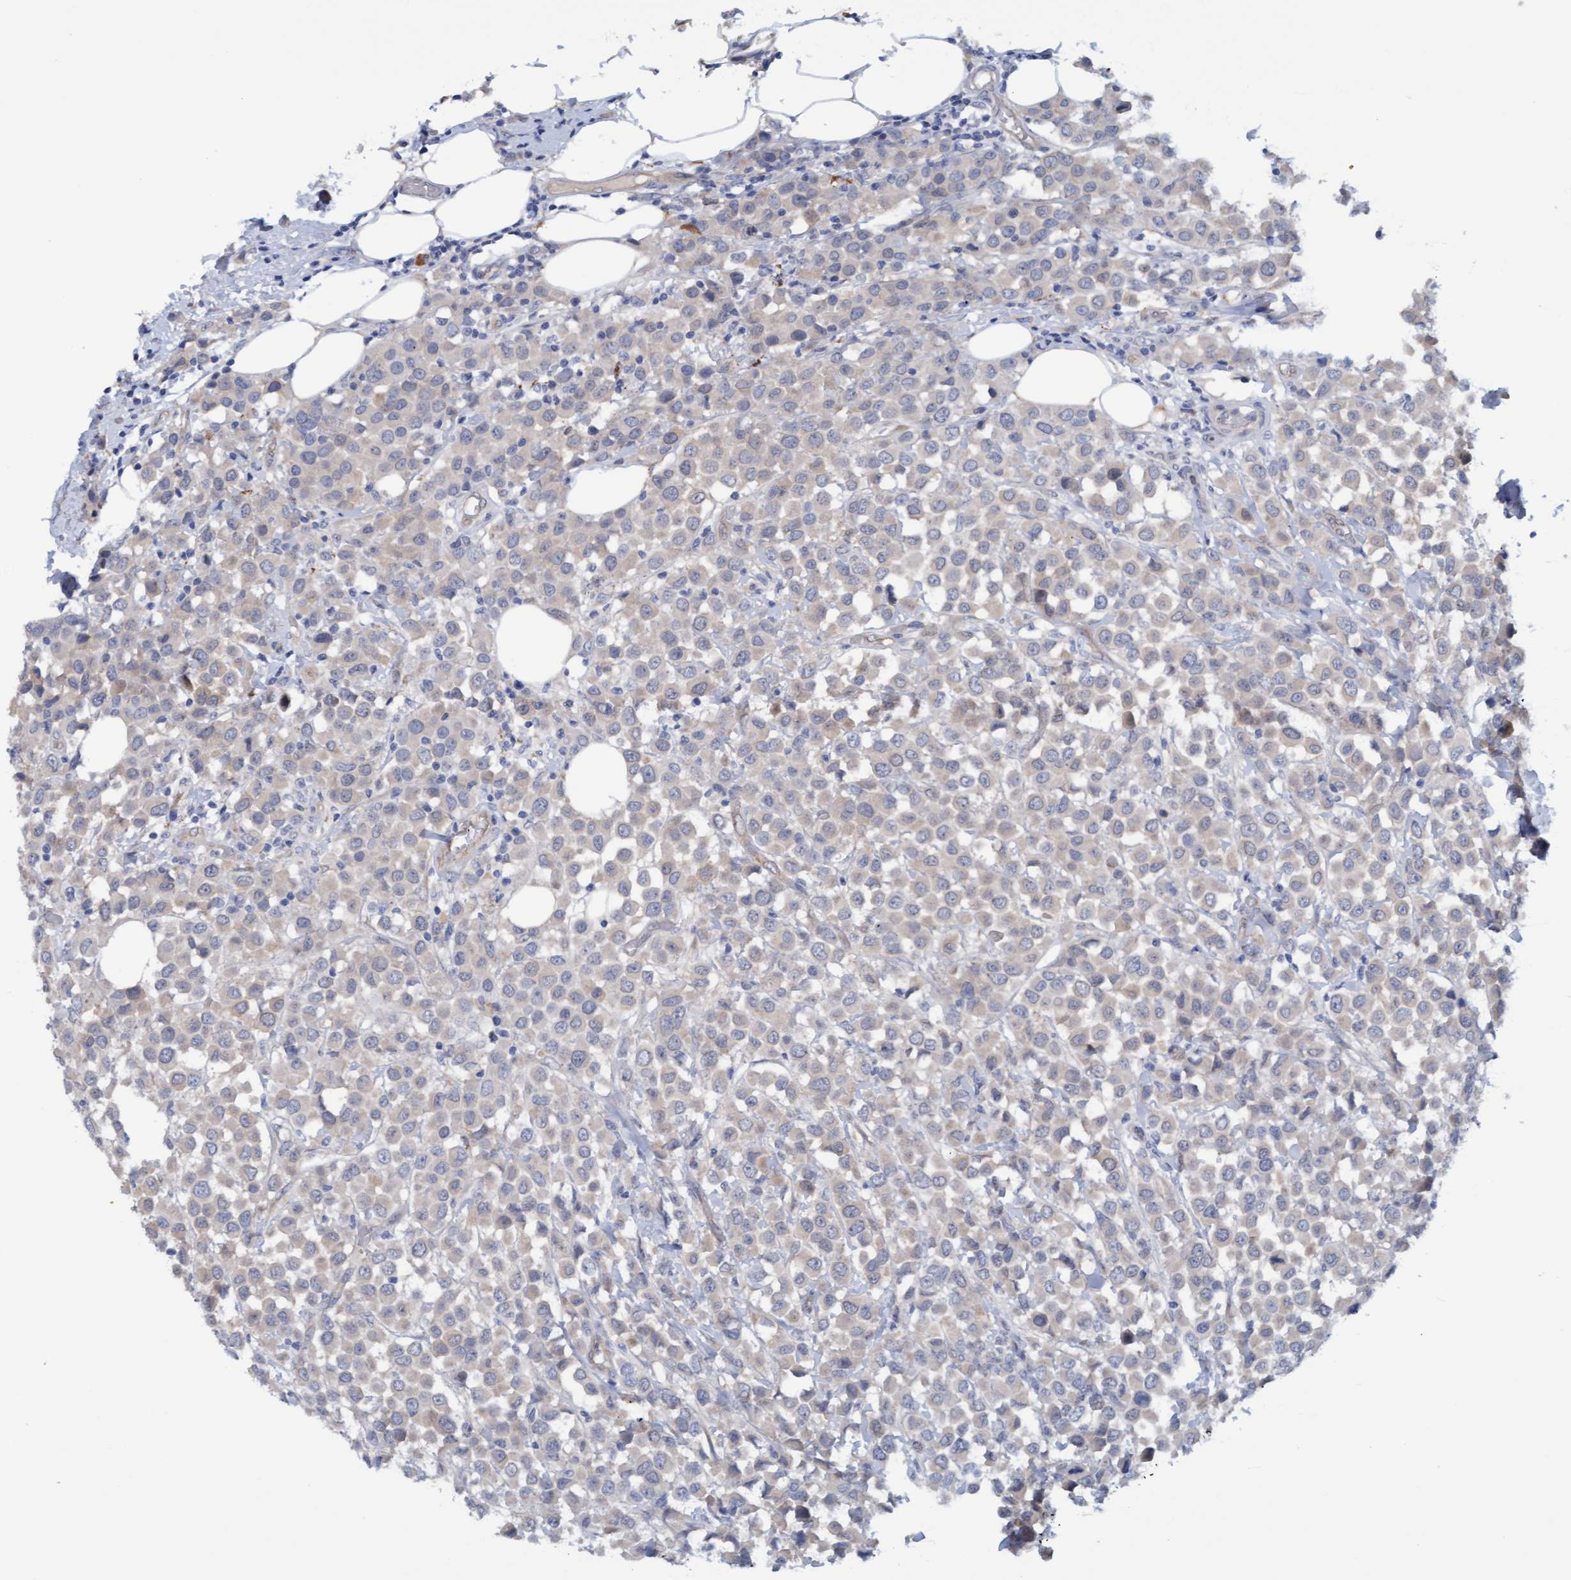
{"staining": {"intensity": "weak", "quantity": "<25%", "location": "cytoplasmic/membranous"}, "tissue": "breast cancer", "cell_type": "Tumor cells", "image_type": "cancer", "snomed": [{"axis": "morphology", "description": "Duct carcinoma"}, {"axis": "topography", "description": "Breast"}], "caption": "This is an immunohistochemistry micrograph of breast cancer (intraductal carcinoma). There is no expression in tumor cells.", "gene": "STXBP1", "patient": {"sex": "female", "age": 61}}